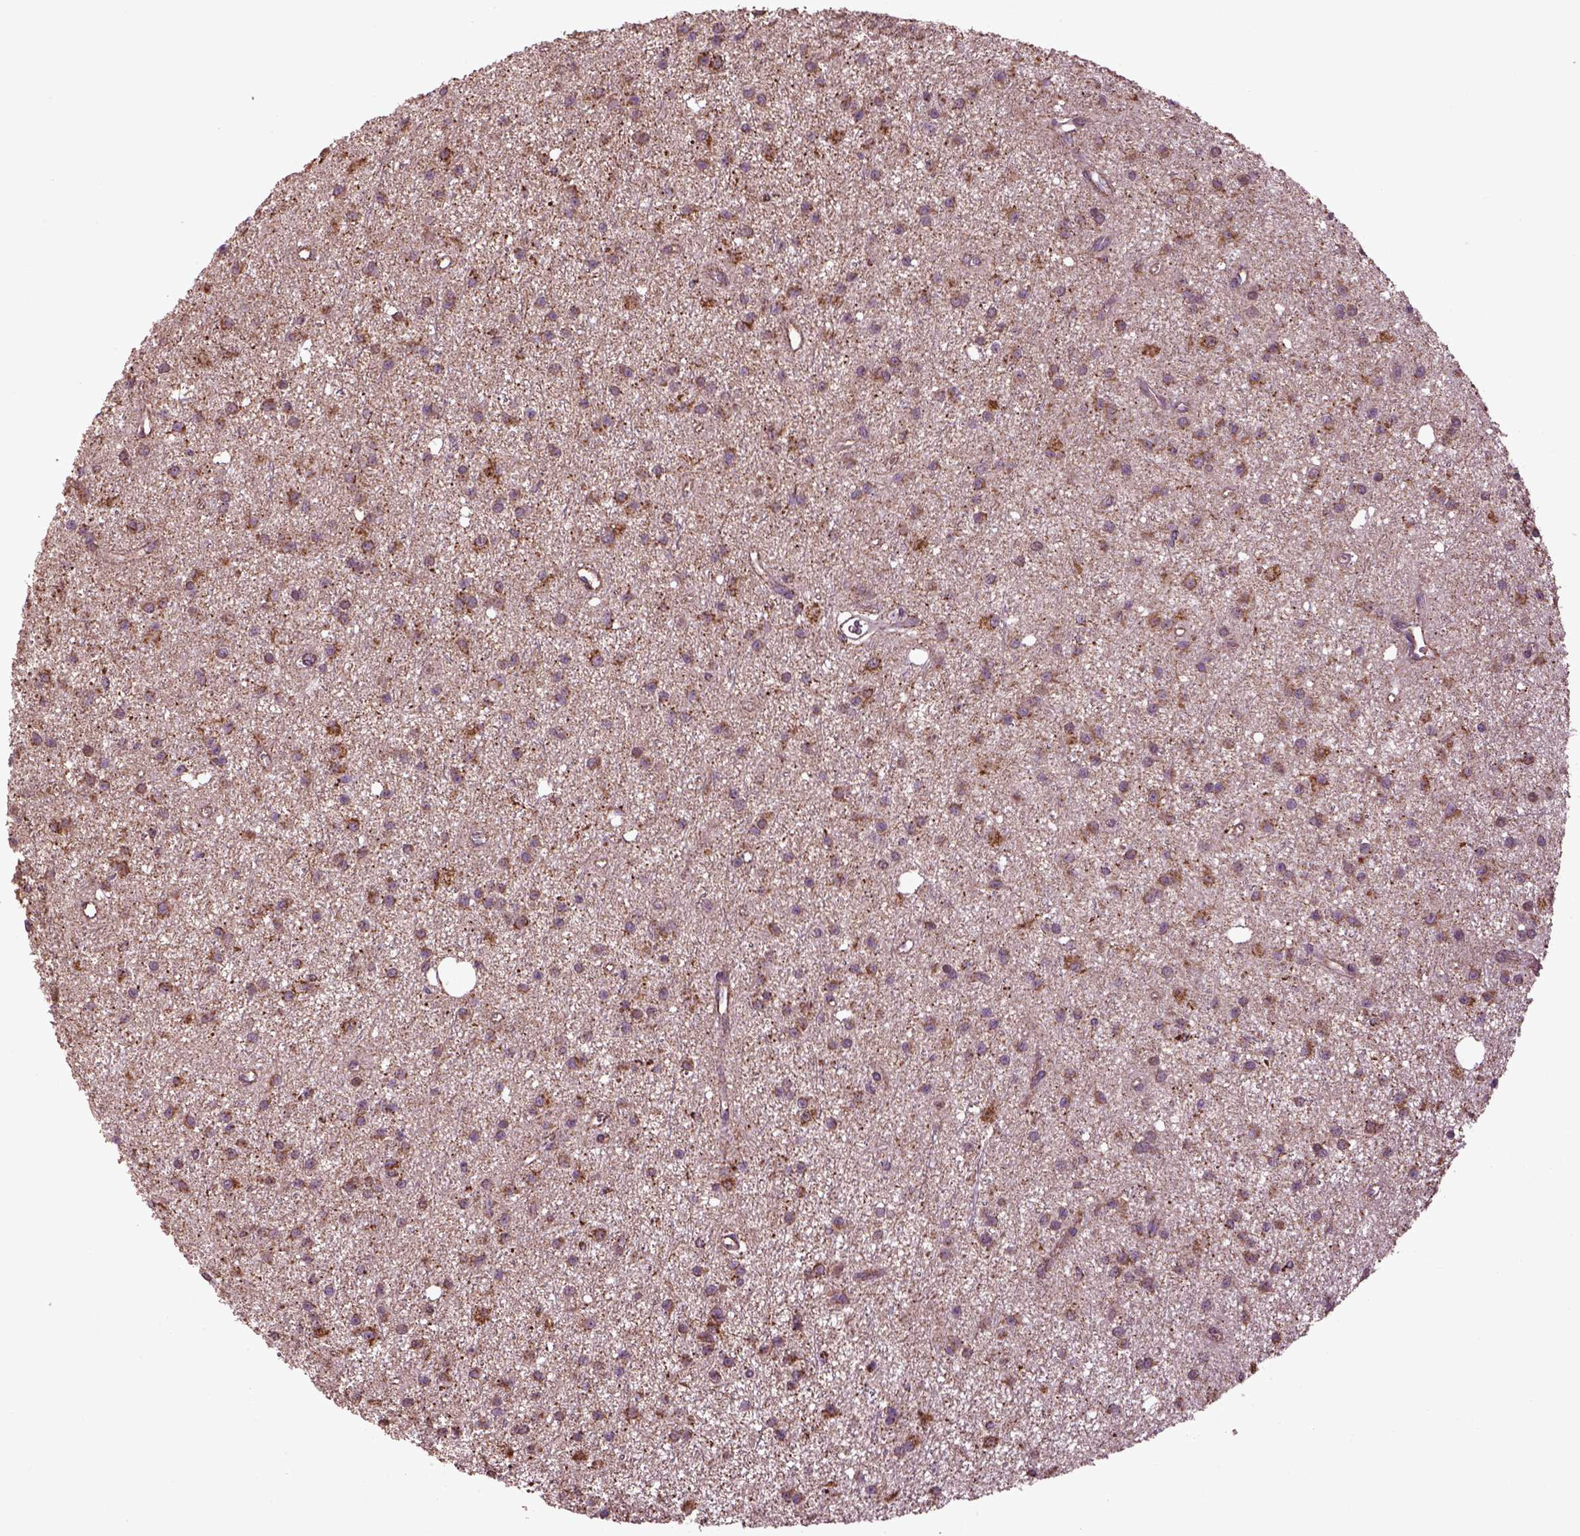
{"staining": {"intensity": "moderate", "quantity": ">75%", "location": "cytoplasmic/membranous"}, "tissue": "glioma", "cell_type": "Tumor cells", "image_type": "cancer", "snomed": [{"axis": "morphology", "description": "Glioma, malignant, Low grade"}, {"axis": "topography", "description": "Brain"}], "caption": "An image of human glioma stained for a protein shows moderate cytoplasmic/membranous brown staining in tumor cells. Nuclei are stained in blue.", "gene": "TMEM254", "patient": {"sex": "male", "age": 27}}